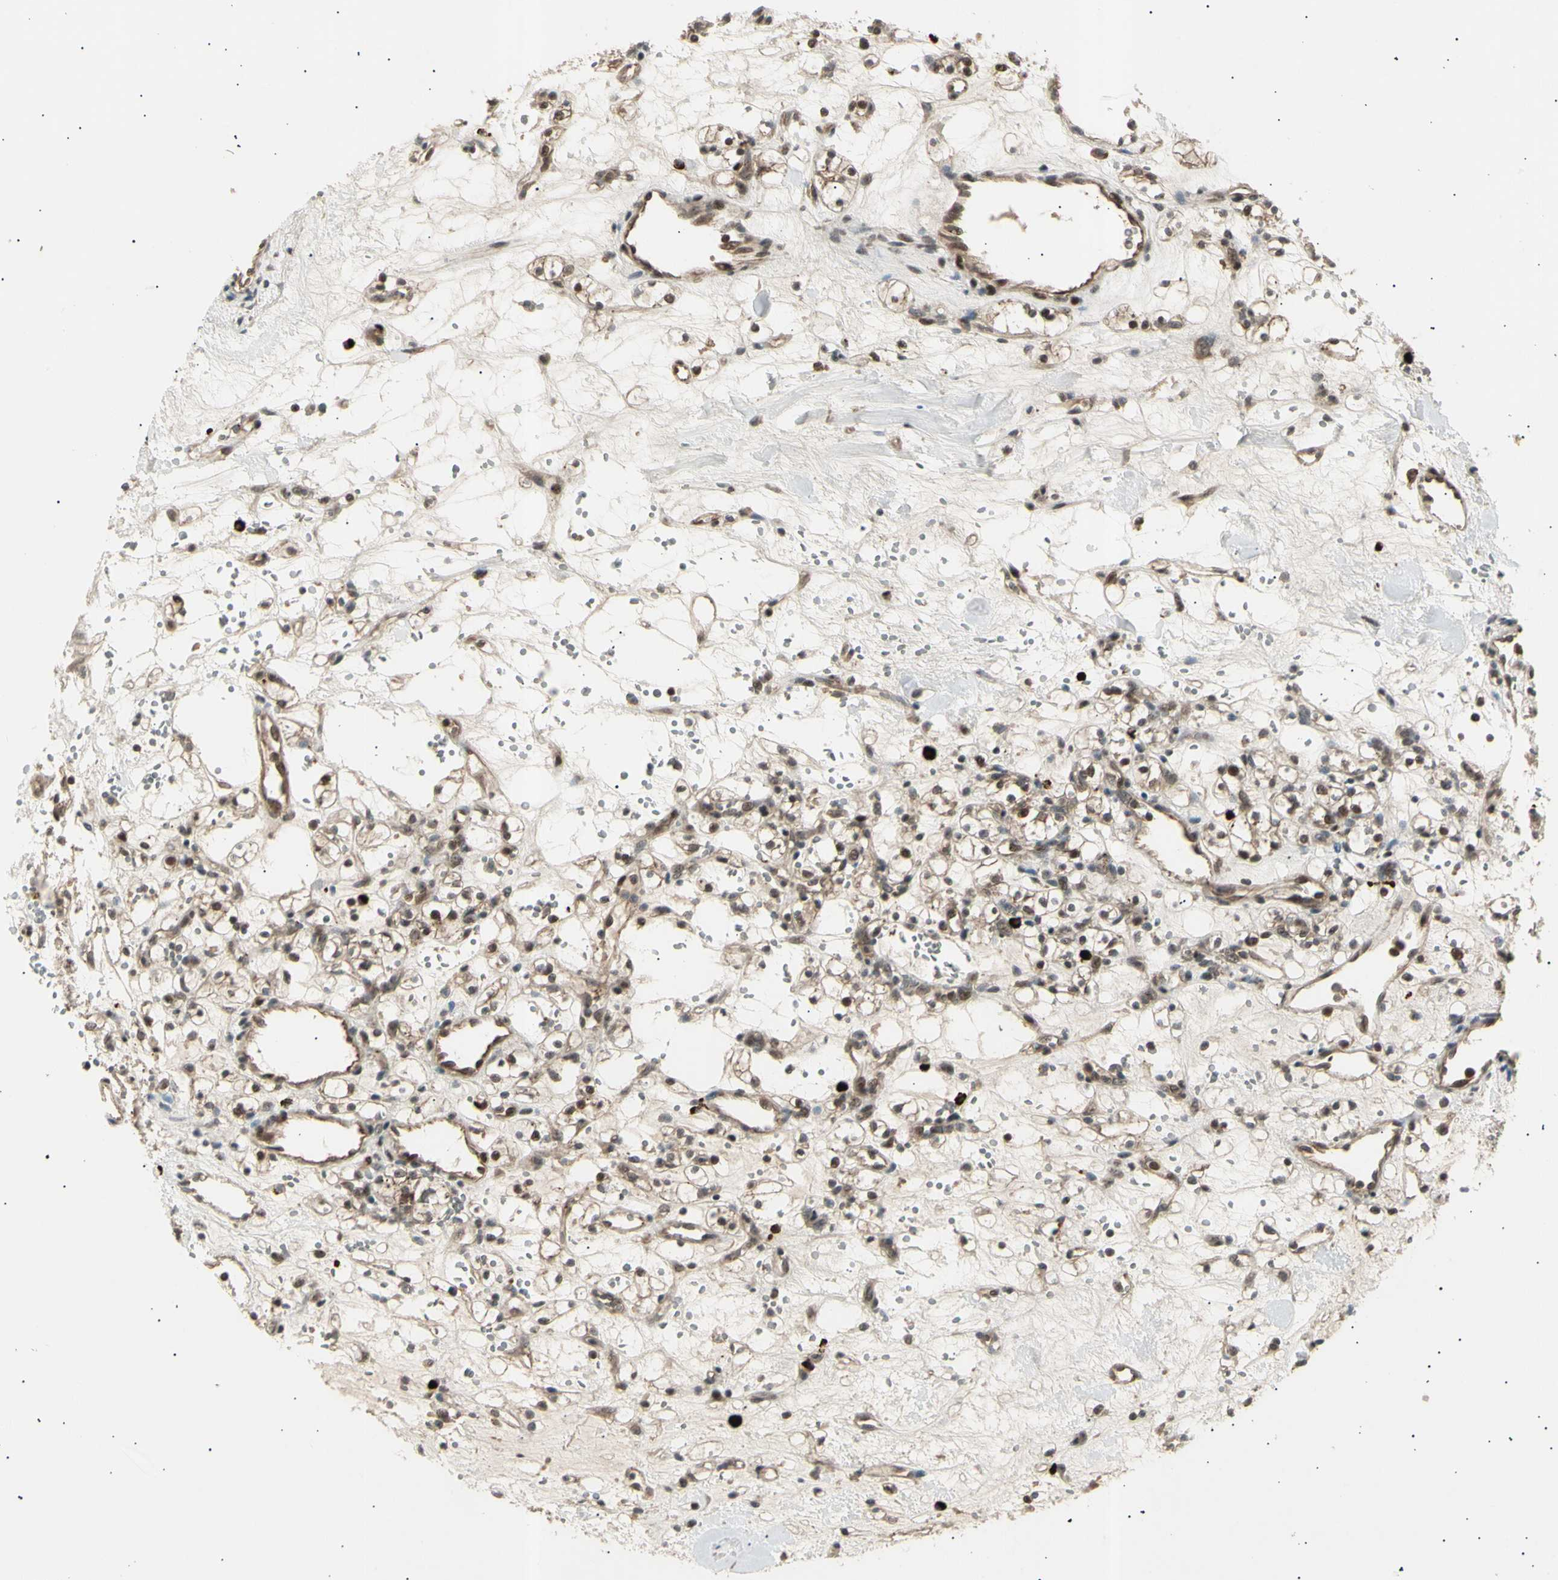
{"staining": {"intensity": "moderate", "quantity": ">75%", "location": "cytoplasmic/membranous,nuclear"}, "tissue": "renal cancer", "cell_type": "Tumor cells", "image_type": "cancer", "snomed": [{"axis": "morphology", "description": "Adenocarcinoma, NOS"}, {"axis": "topography", "description": "Kidney"}], "caption": "Moderate cytoplasmic/membranous and nuclear staining for a protein is appreciated in about >75% of tumor cells of adenocarcinoma (renal) using immunohistochemistry (IHC).", "gene": "NUAK2", "patient": {"sex": "female", "age": 60}}